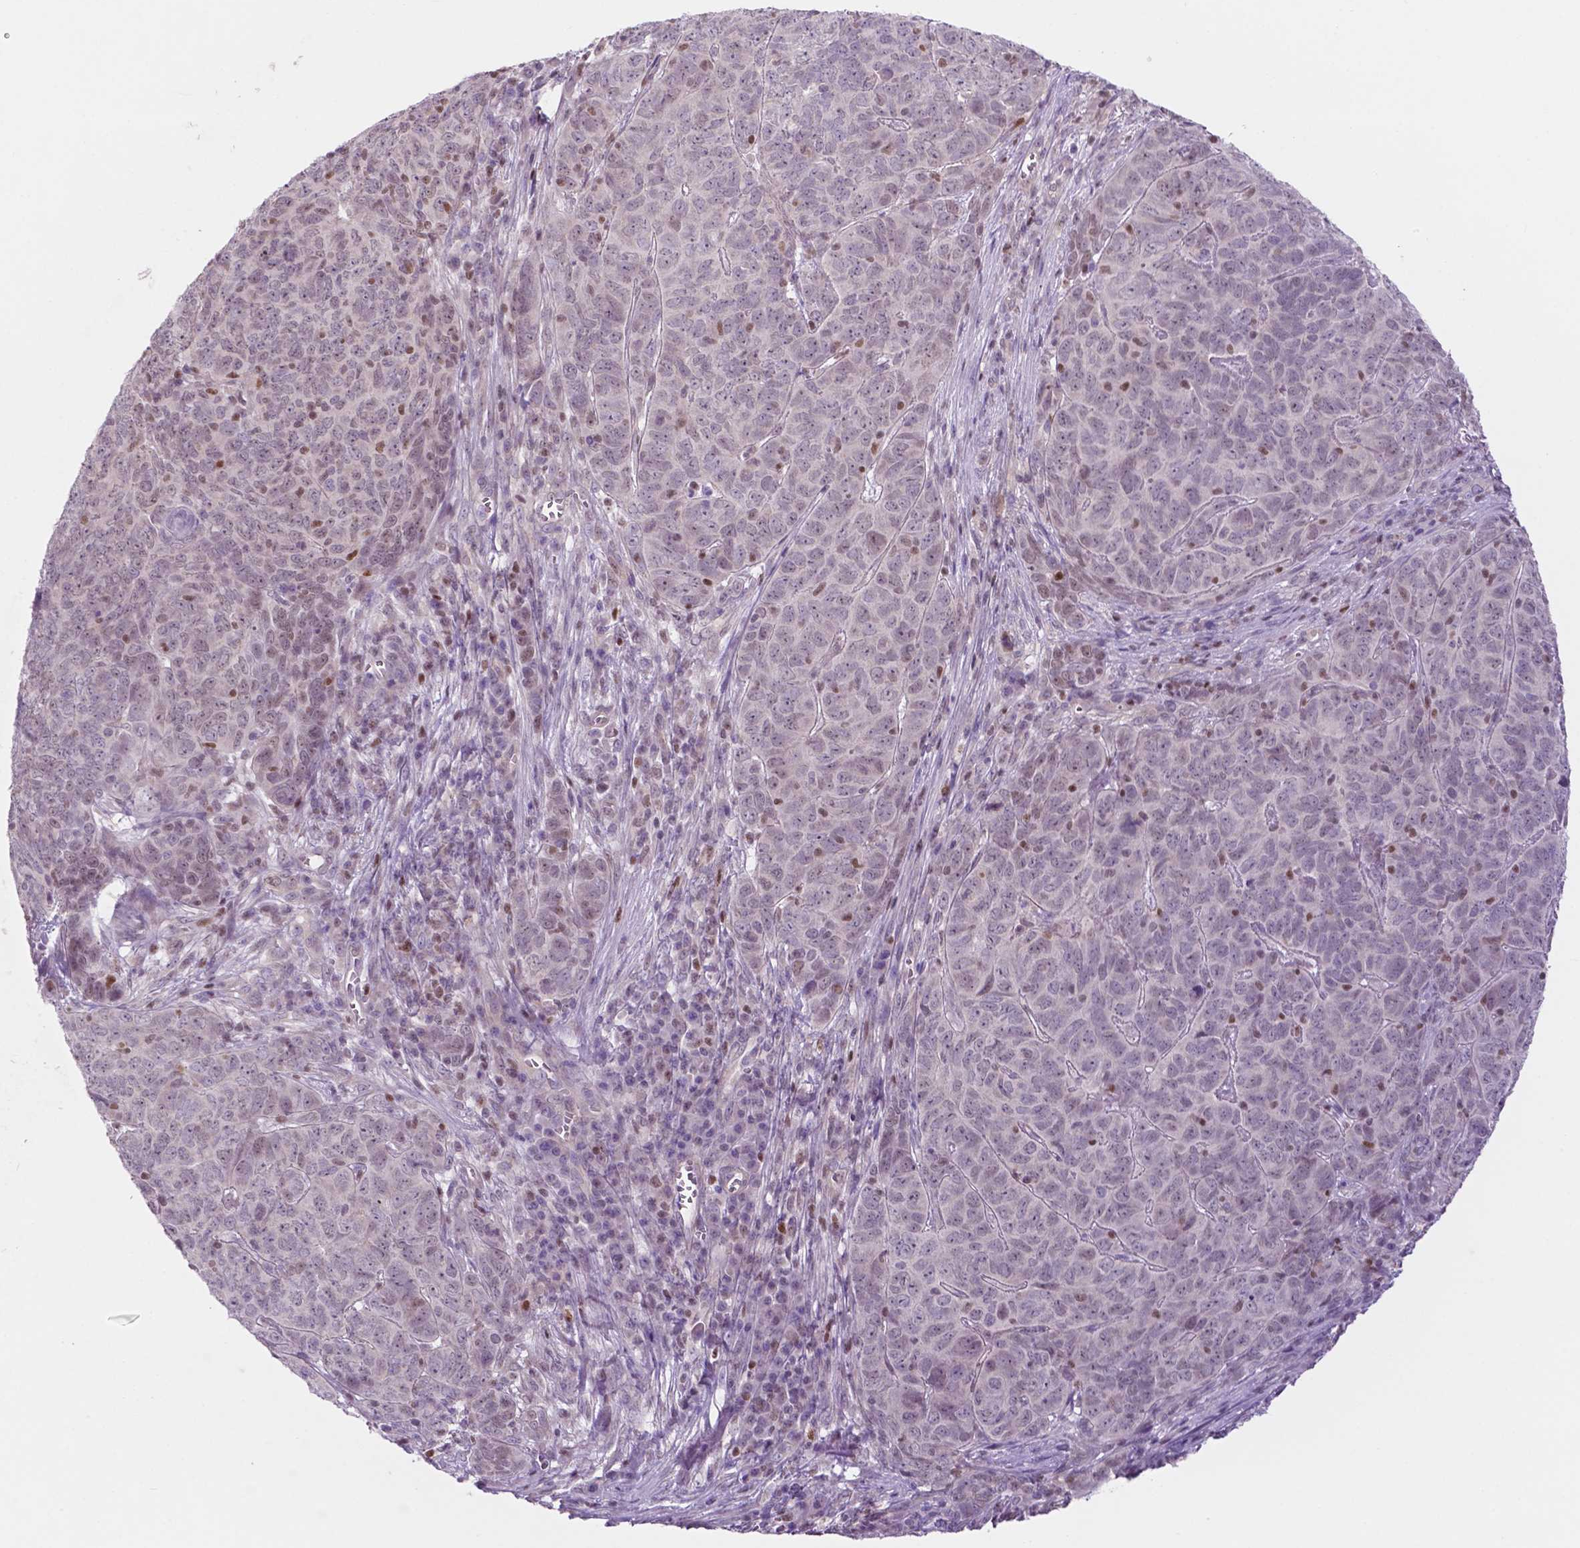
{"staining": {"intensity": "negative", "quantity": "none", "location": "none"}, "tissue": "skin cancer", "cell_type": "Tumor cells", "image_type": "cancer", "snomed": [{"axis": "morphology", "description": "Squamous cell carcinoma, NOS"}, {"axis": "topography", "description": "Skin"}, {"axis": "topography", "description": "Anal"}], "caption": "Skin cancer (squamous cell carcinoma) was stained to show a protein in brown. There is no significant staining in tumor cells.", "gene": "FAM50B", "patient": {"sex": "female", "age": 51}}